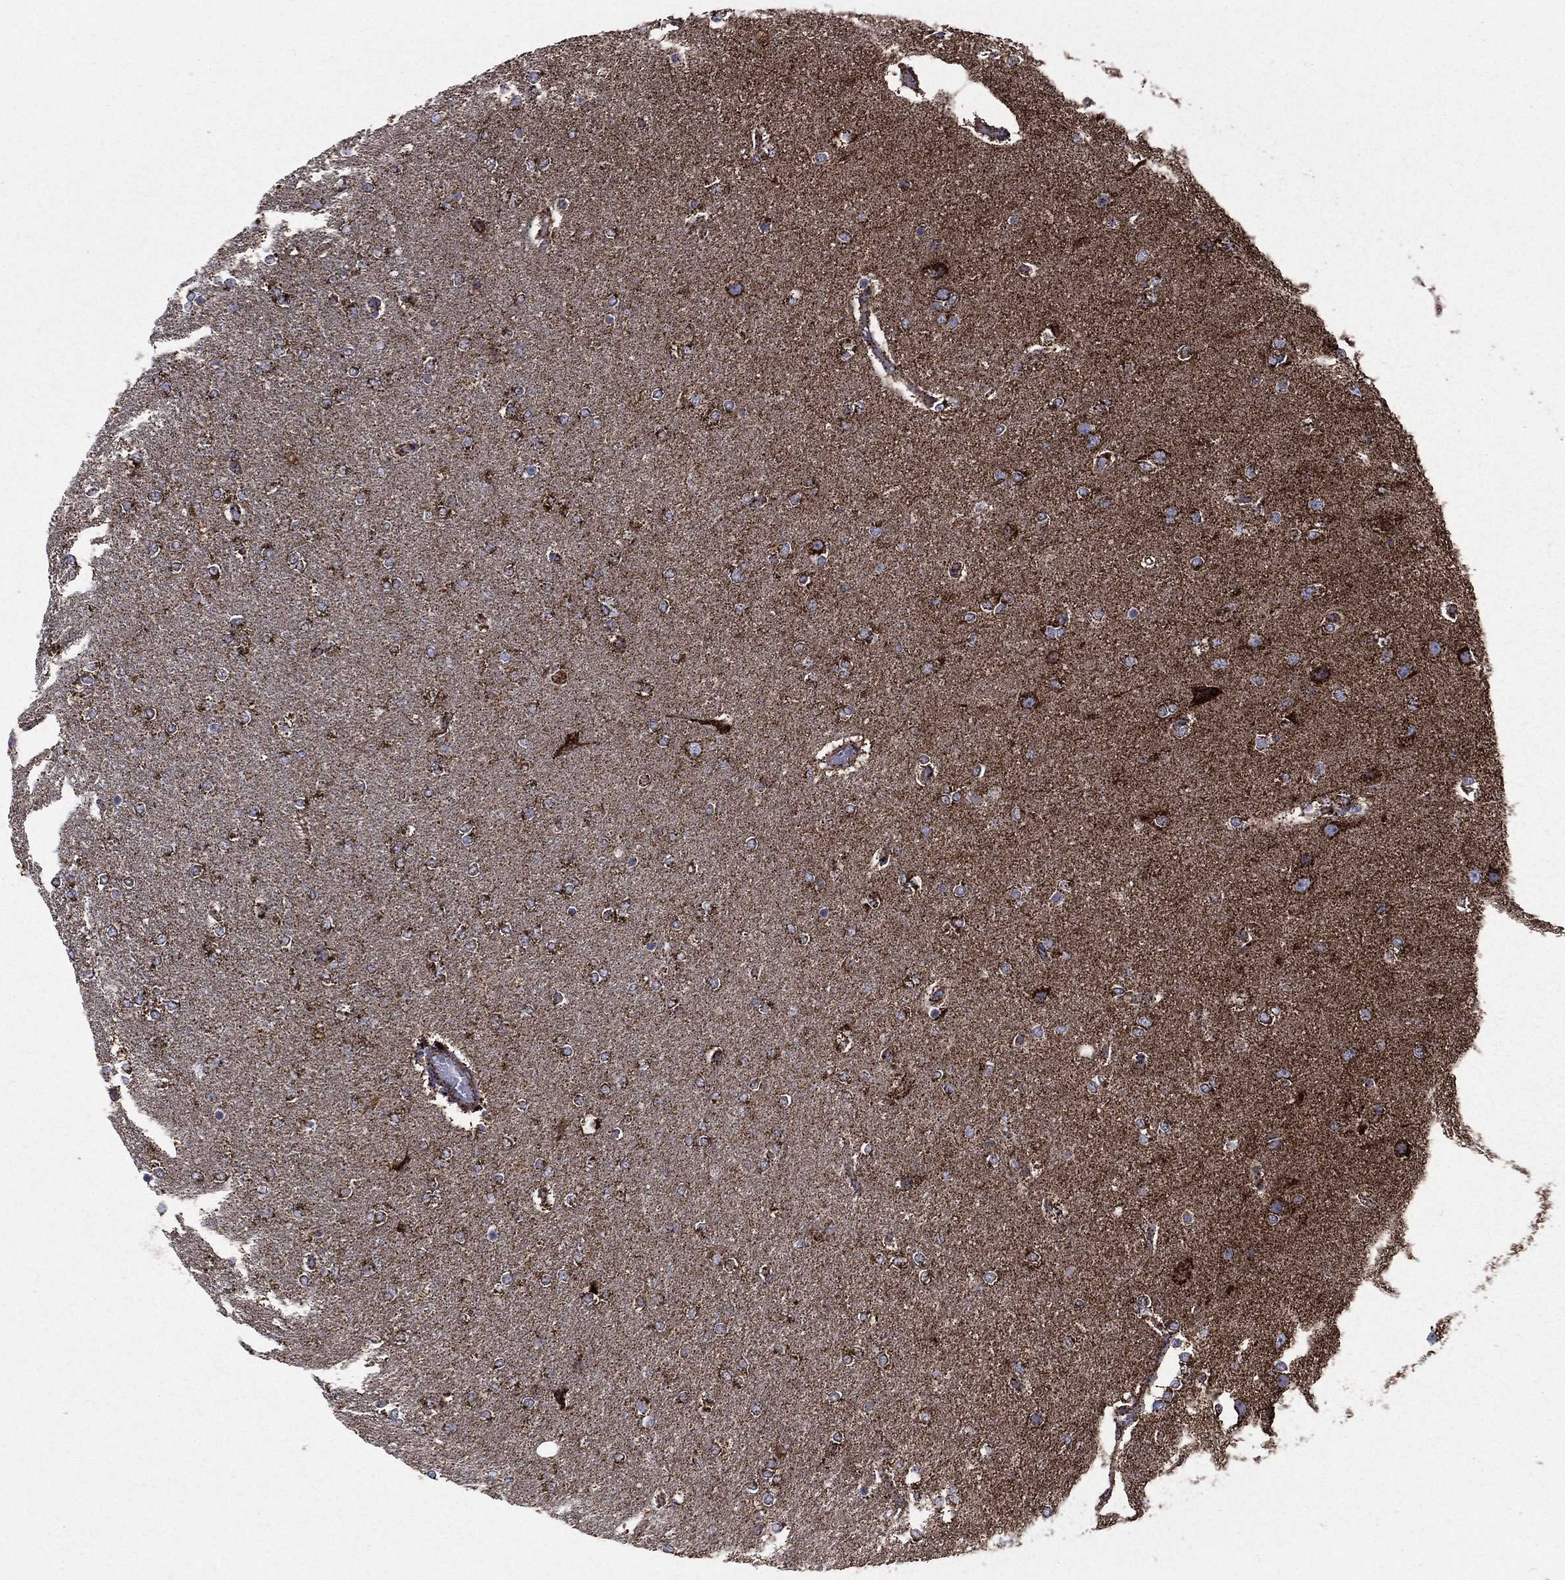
{"staining": {"intensity": "moderate", "quantity": "25%-75%", "location": "cytoplasmic/membranous"}, "tissue": "glioma", "cell_type": "Tumor cells", "image_type": "cancer", "snomed": [{"axis": "morphology", "description": "Glioma, malignant, High grade"}, {"axis": "topography", "description": "Brain"}], "caption": "Immunohistochemical staining of glioma demonstrates medium levels of moderate cytoplasmic/membranous staining in about 25%-75% of tumor cells. (DAB = brown stain, brightfield microscopy at high magnification).", "gene": "GOT2", "patient": {"sex": "female", "age": 61}}